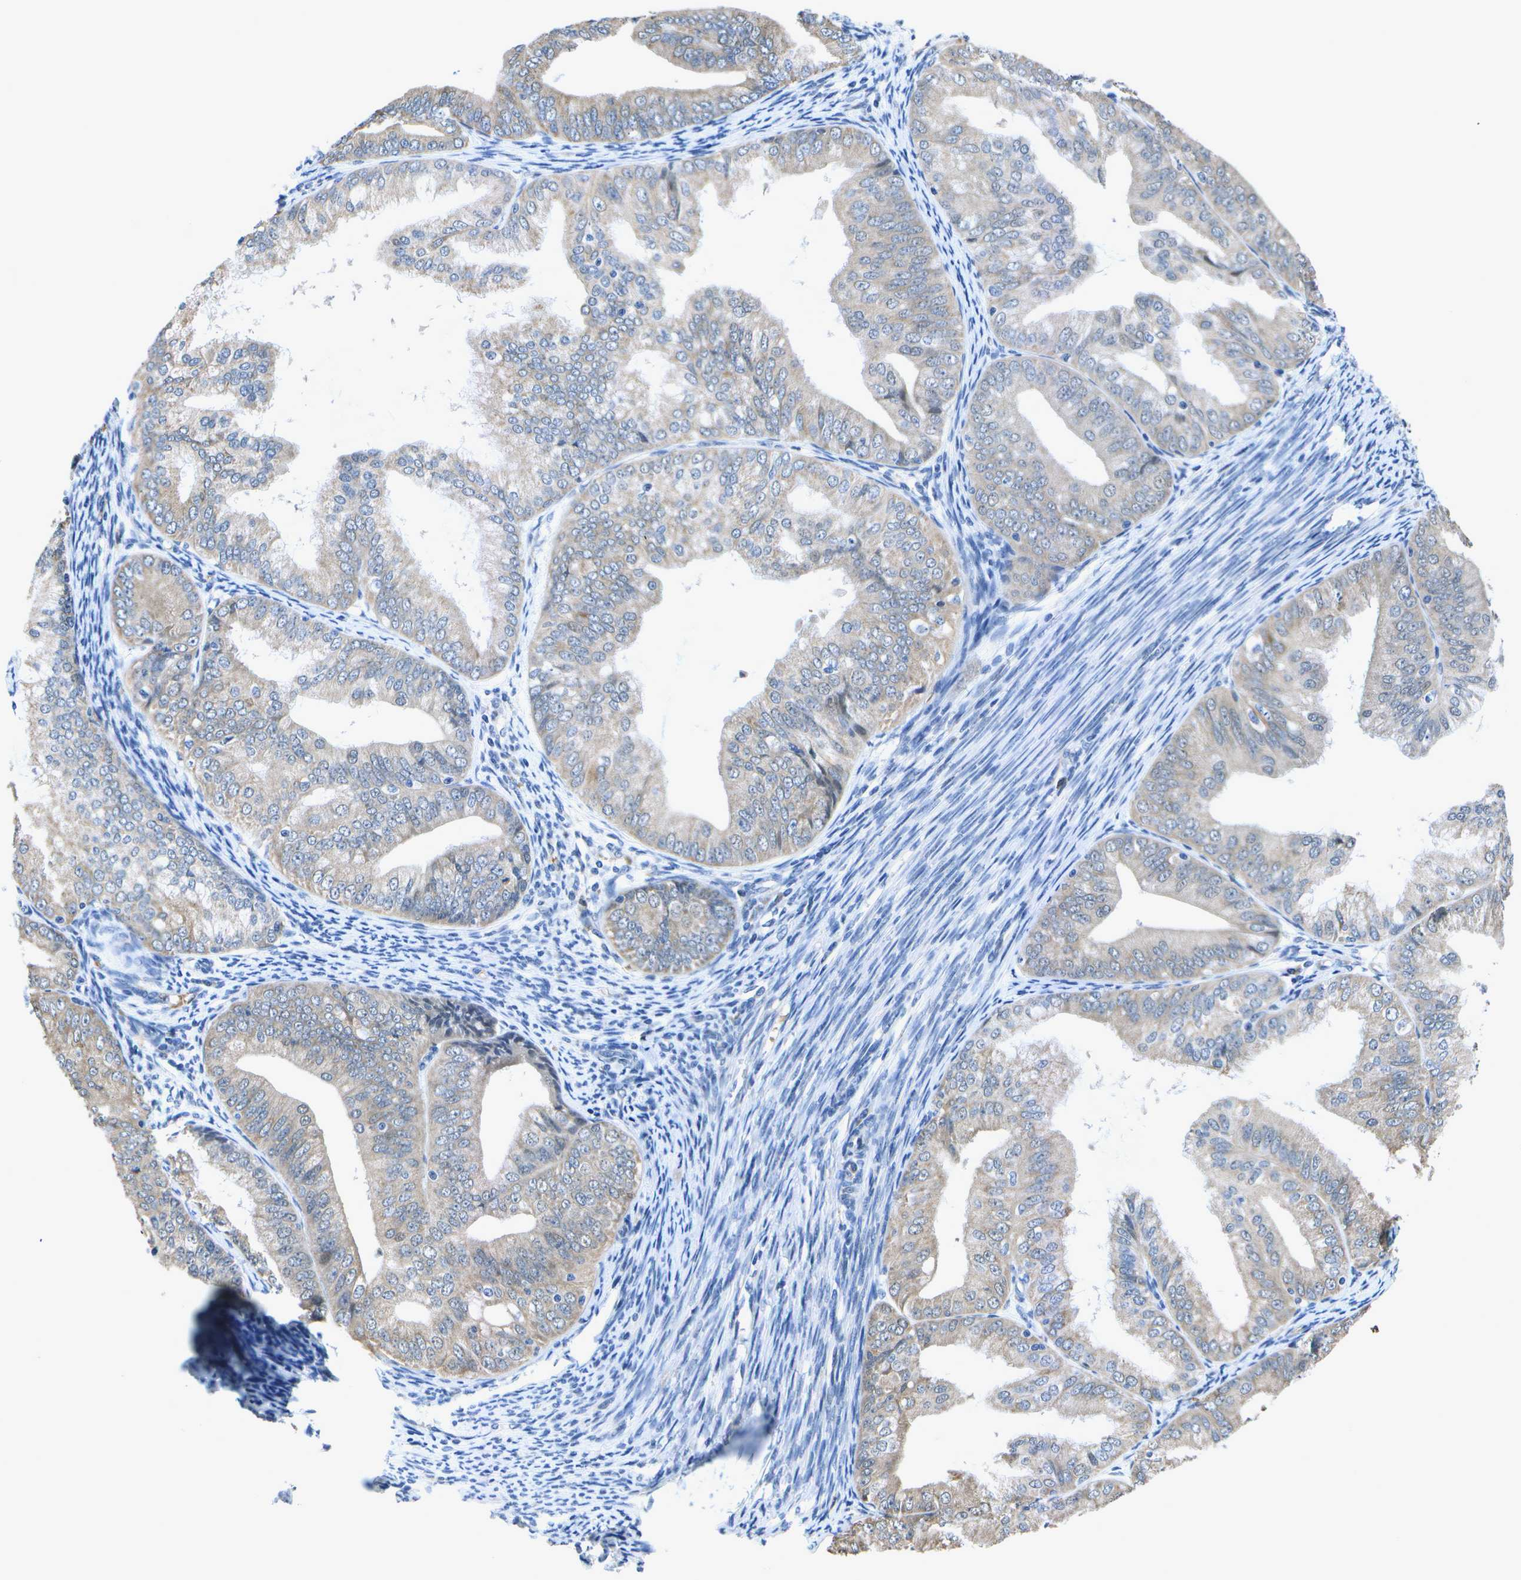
{"staining": {"intensity": "weak", "quantity": "<25%", "location": "cytoplasmic/membranous"}, "tissue": "endometrial cancer", "cell_type": "Tumor cells", "image_type": "cancer", "snomed": [{"axis": "morphology", "description": "Adenocarcinoma, NOS"}, {"axis": "topography", "description": "Endometrium"}], "caption": "DAB immunohistochemical staining of human endometrial adenocarcinoma reveals no significant positivity in tumor cells. (Brightfield microscopy of DAB (3,3'-diaminobenzidine) IHC at high magnification).", "gene": "DSE", "patient": {"sex": "female", "age": 63}}